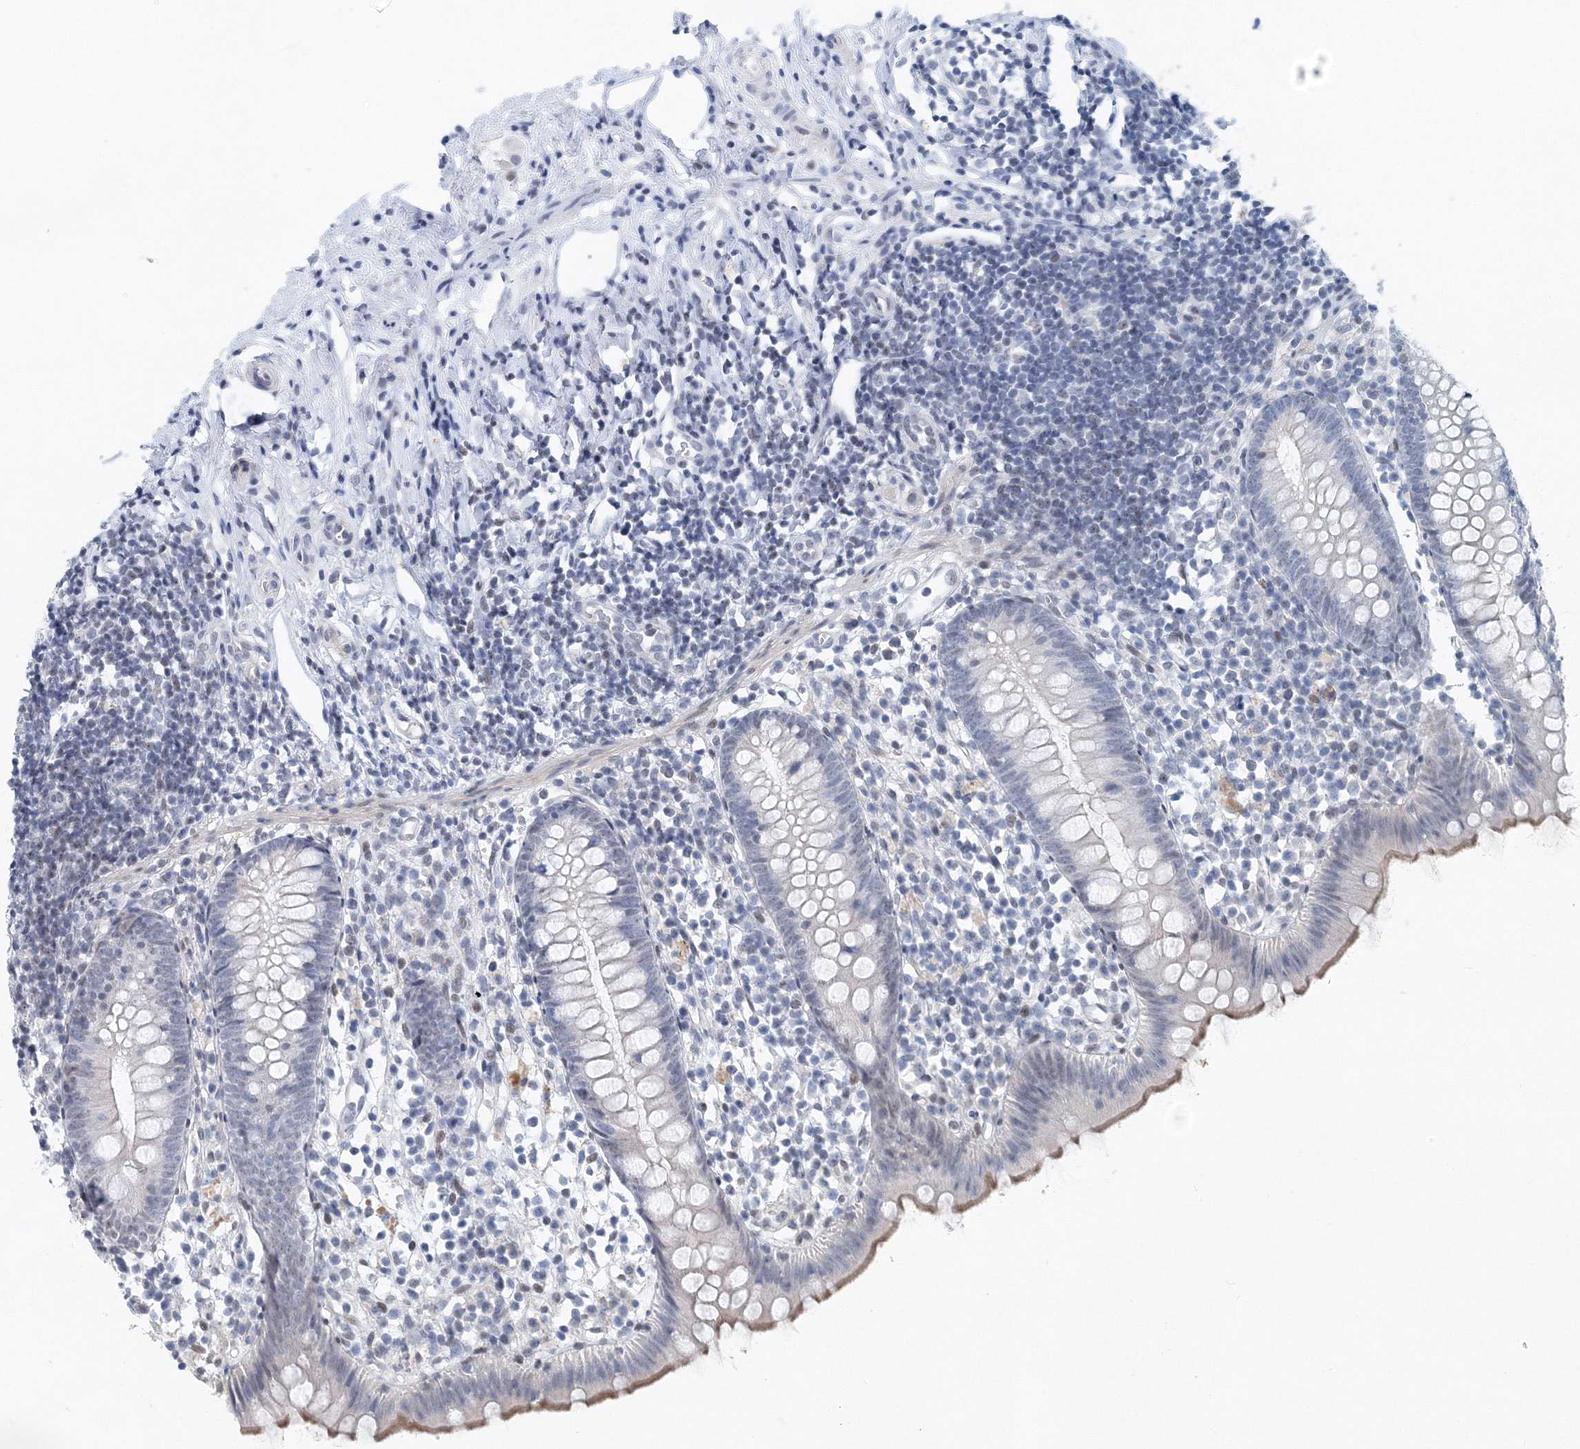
{"staining": {"intensity": "moderate", "quantity": "<25%", "location": "cytoplasmic/membranous"}, "tissue": "appendix", "cell_type": "Glandular cells", "image_type": "normal", "snomed": [{"axis": "morphology", "description": "Normal tissue, NOS"}, {"axis": "topography", "description": "Appendix"}], "caption": "Brown immunohistochemical staining in normal human appendix demonstrates moderate cytoplasmic/membranous positivity in approximately <25% of glandular cells. The staining was performed using DAB, with brown indicating positive protein expression. Nuclei are stained blue with hematoxylin.", "gene": "UIMC1", "patient": {"sex": "female", "age": 20}}